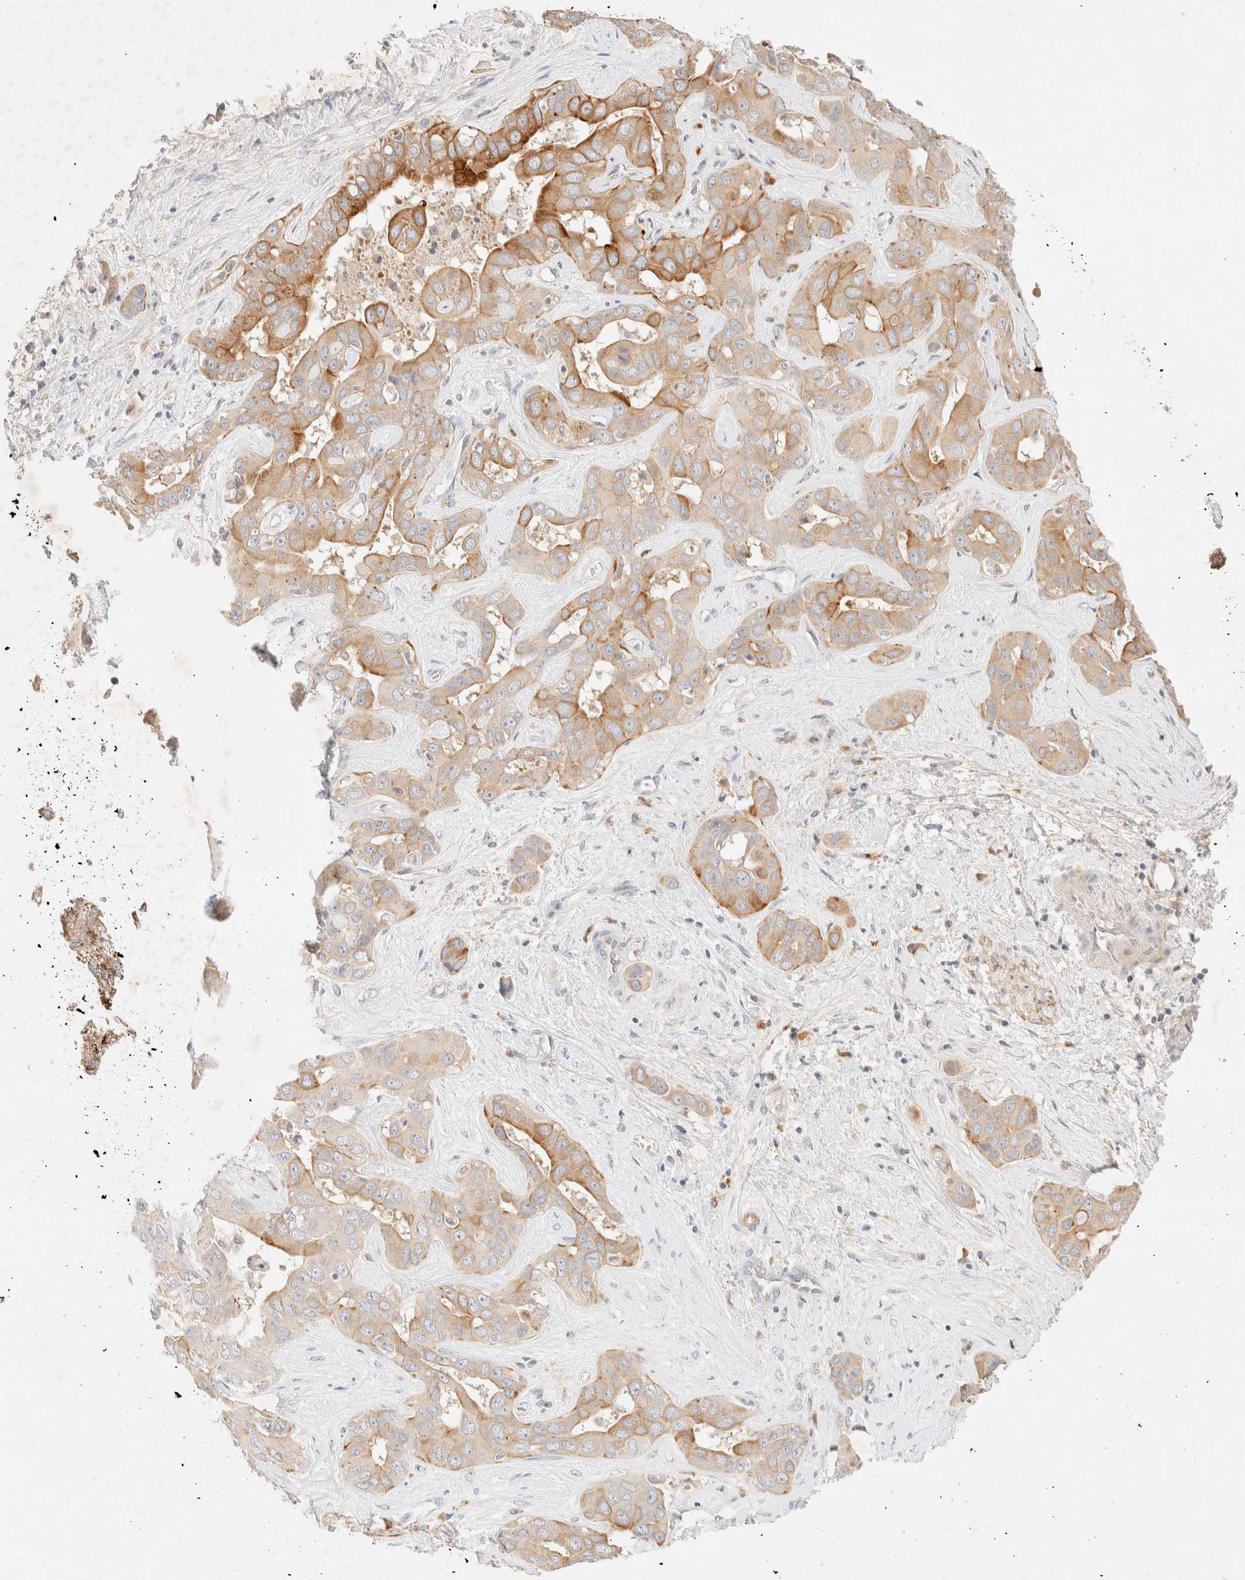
{"staining": {"intensity": "moderate", "quantity": ">75%", "location": "cytoplasmic/membranous"}, "tissue": "liver cancer", "cell_type": "Tumor cells", "image_type": "cancer", "snomed": [{"axis": "morphology", "description": "Cholangiocarcinoma"}, {"axis": "topography", "description": "Liver"}], "caption": "Protein staining reveals moderate cytoplasmic/membranous expression in approximately >75% of tumor cells in liver cancer. The staining was performed using DAB, with brown indicating positive protein expression. Nuclei are stained blue with hematoxylin.", "gene": "SGSM2", "patient": {"sex": "female", "age": 52}}